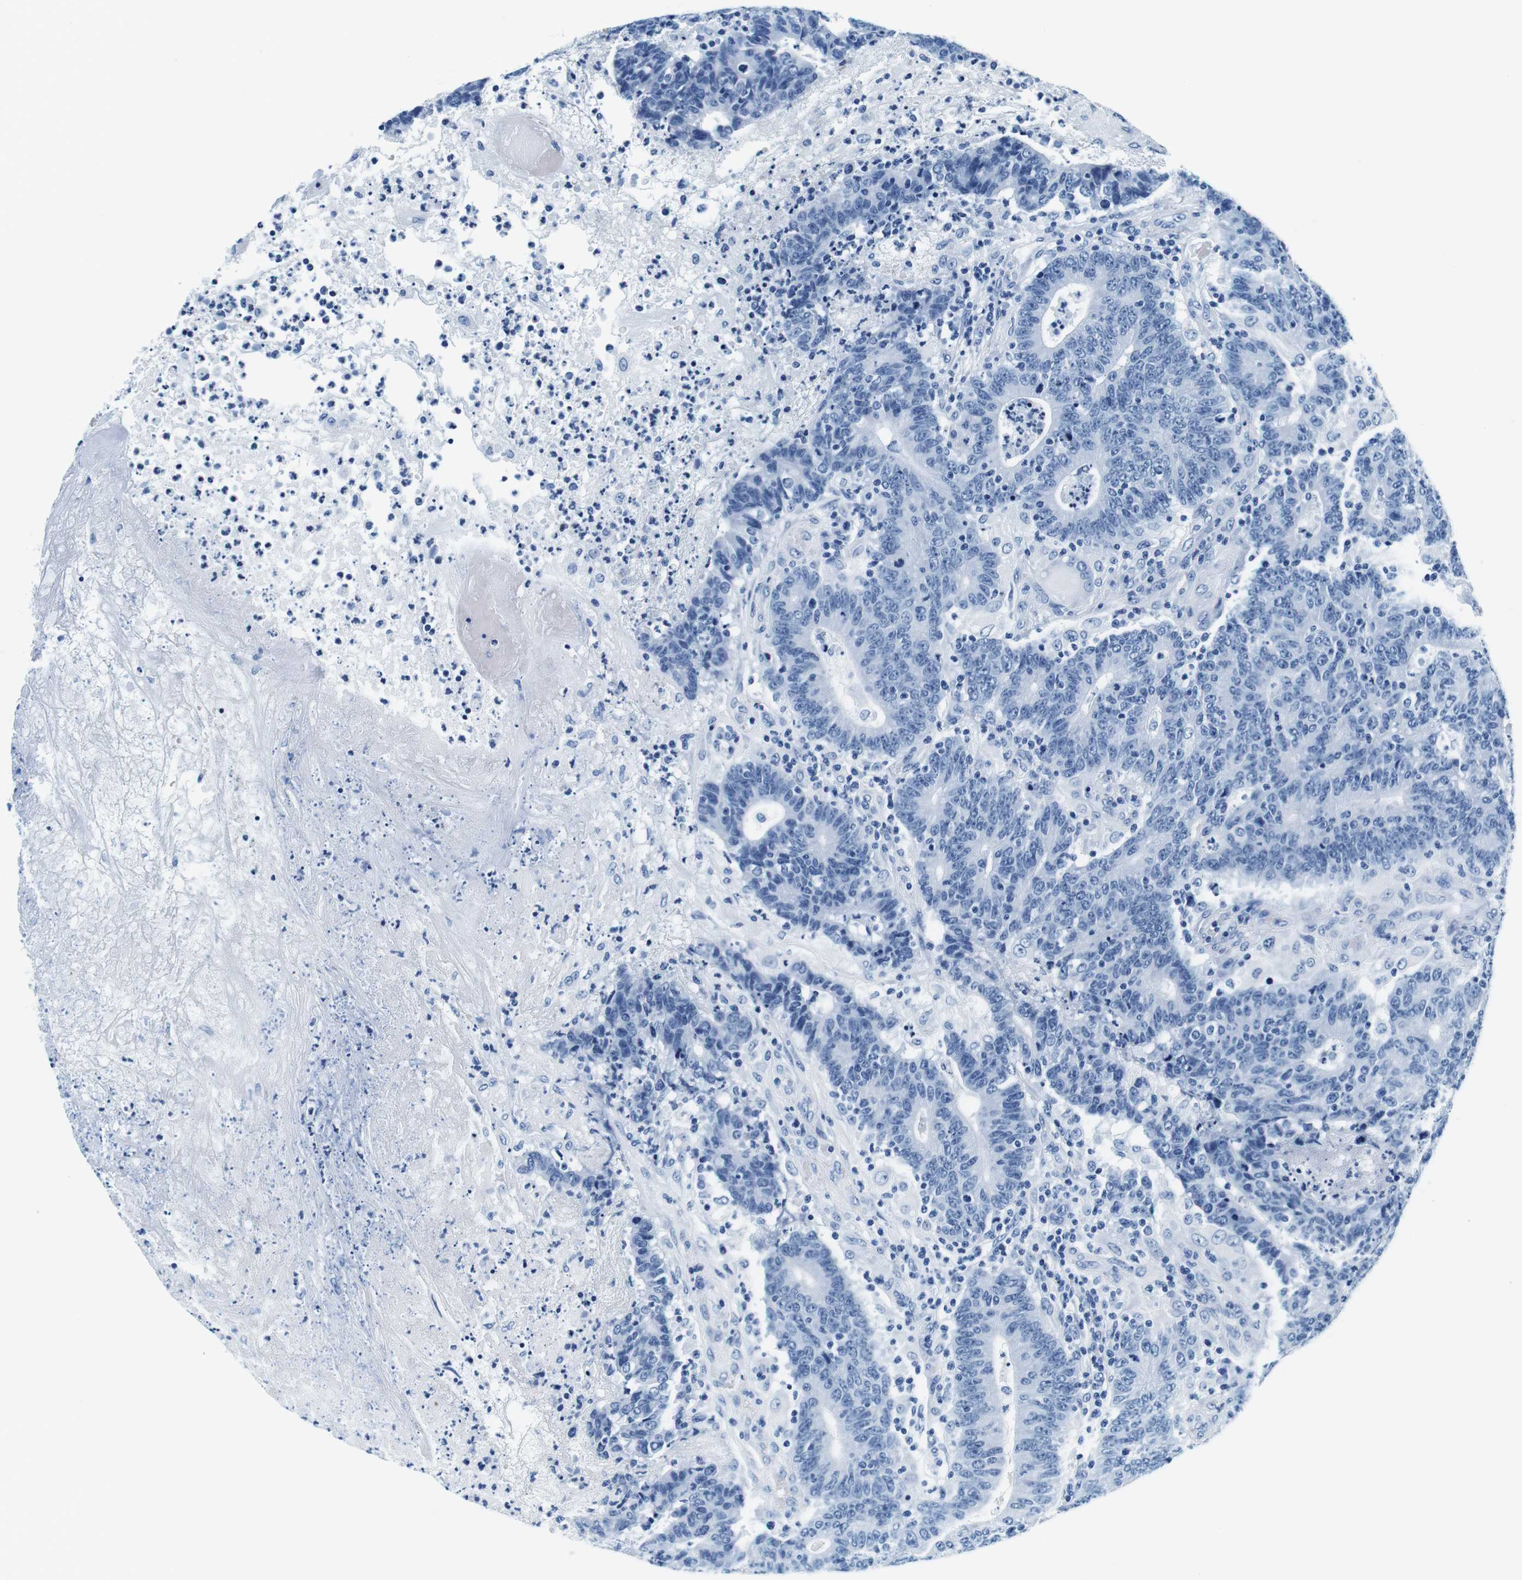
{"staining": {"intensity": "negative", "quantity": "none", "location": "none"}, "tissue": "colorectal cancer", "cell_type": "Tumor cells", "image_type": "cancer", "snomed": [{"axis": "morphology", "description": "Normal tissue, NOS"}, {"axis": "morphology", "description": "Adenocarcinoma, NOS"}, {"axis": "topography", "description": "Colon"}], "caption": "High power microscopy image of an immunohistochemistry (IHC) photomicrograph of colorectal cancer (adenocarcinoma), revealing no significant positivity in tumor cells.", "gene": "ELANE", "patient": {"sex": "female", "age": 75}}